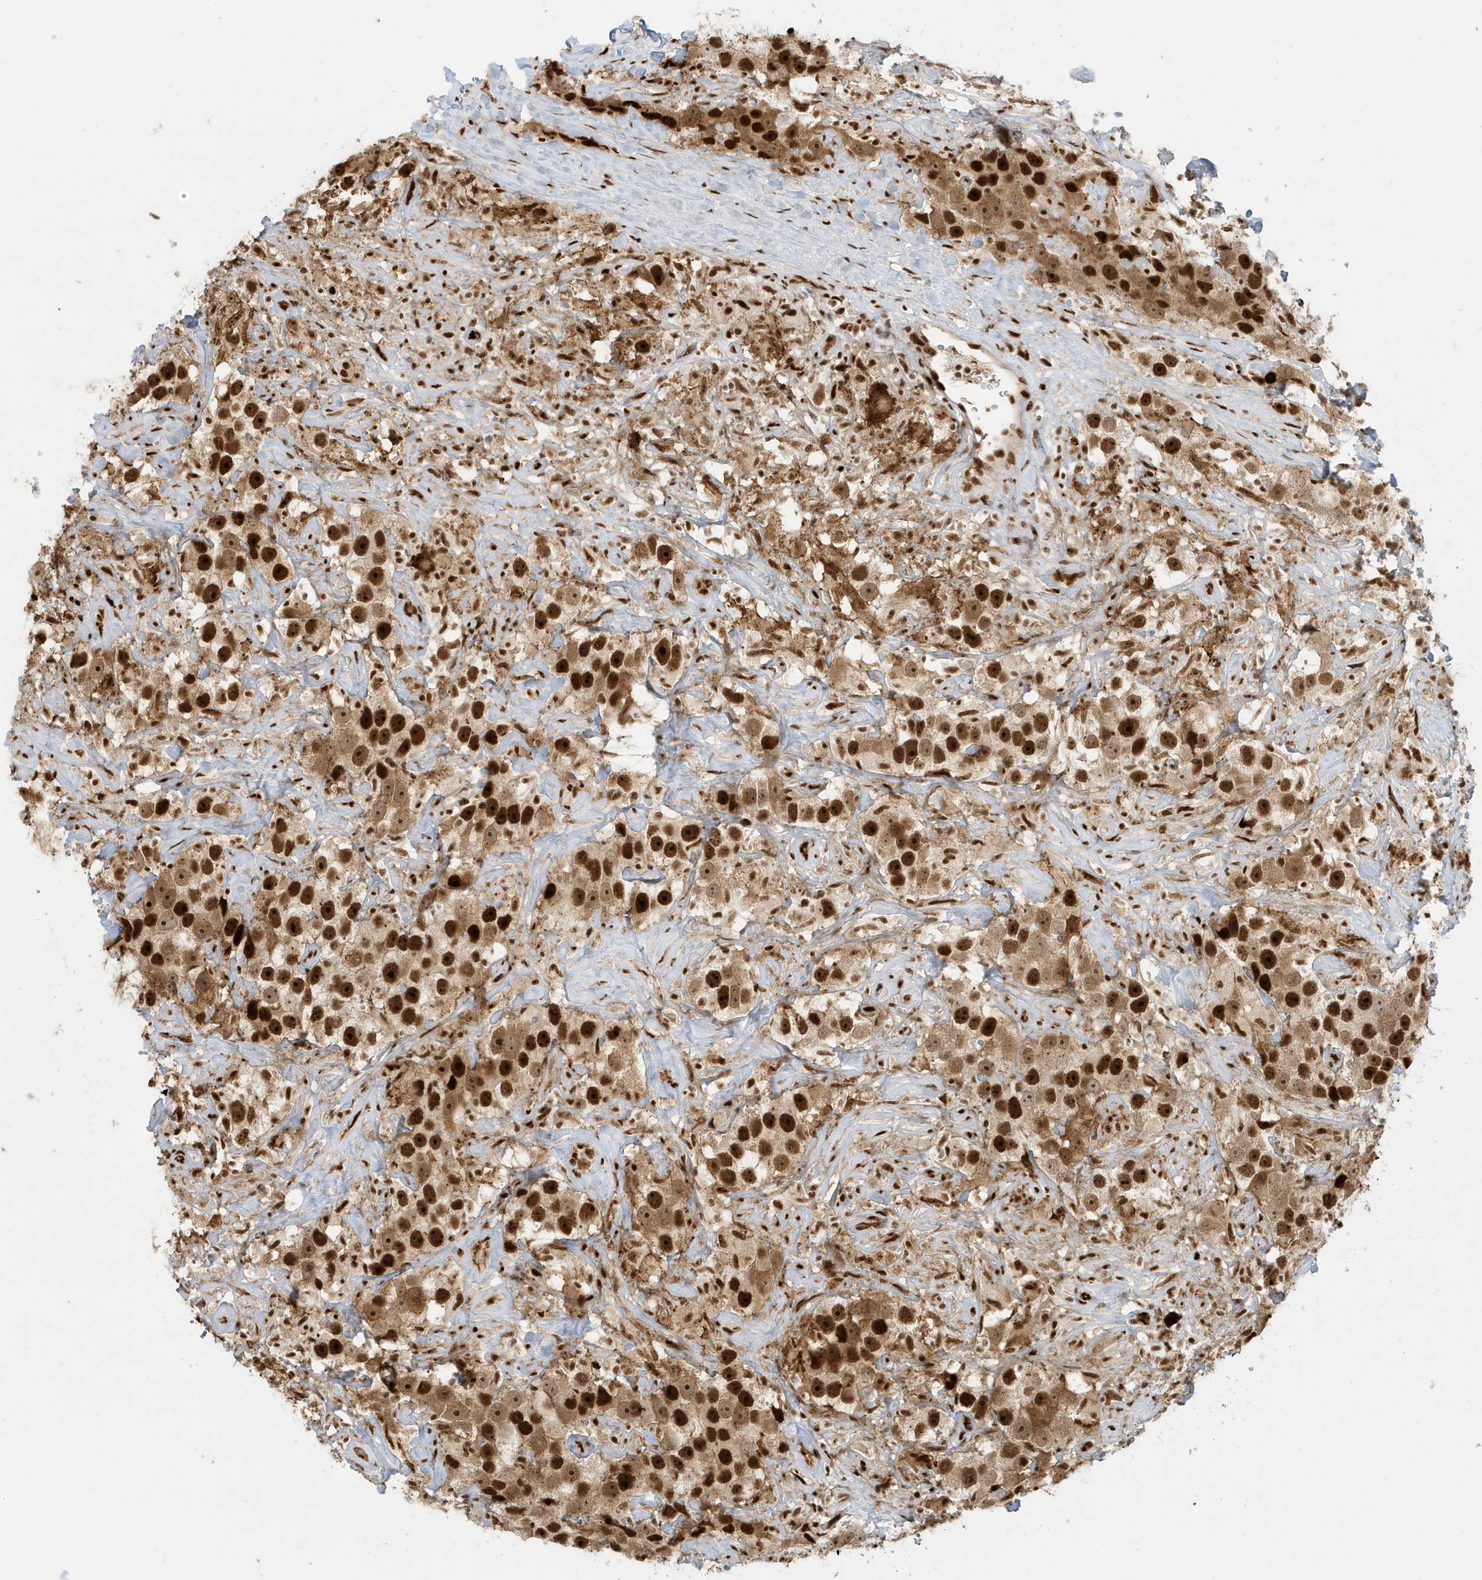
{"staining": {"intensity": "strong", "quantity": ">75%", "location": "cytoplasmic/membranous,nuclear"}, "tissue": "testis cancer", "cell_type": "Tumor cells", "image_type": "cancer", "snomed": [{"axis": "morphology", "description": "Seminoma, NOS"}, {"axis": "topography", "description": "Testis"}], "caption": "Tumor cells demonstrate high levels of strong cytoplasmic/membranous and nuclear expression in approximately >75% of cells in testis cancer.", "gene": "CKS2", "patient": {"sex": "male", "age": 49}}